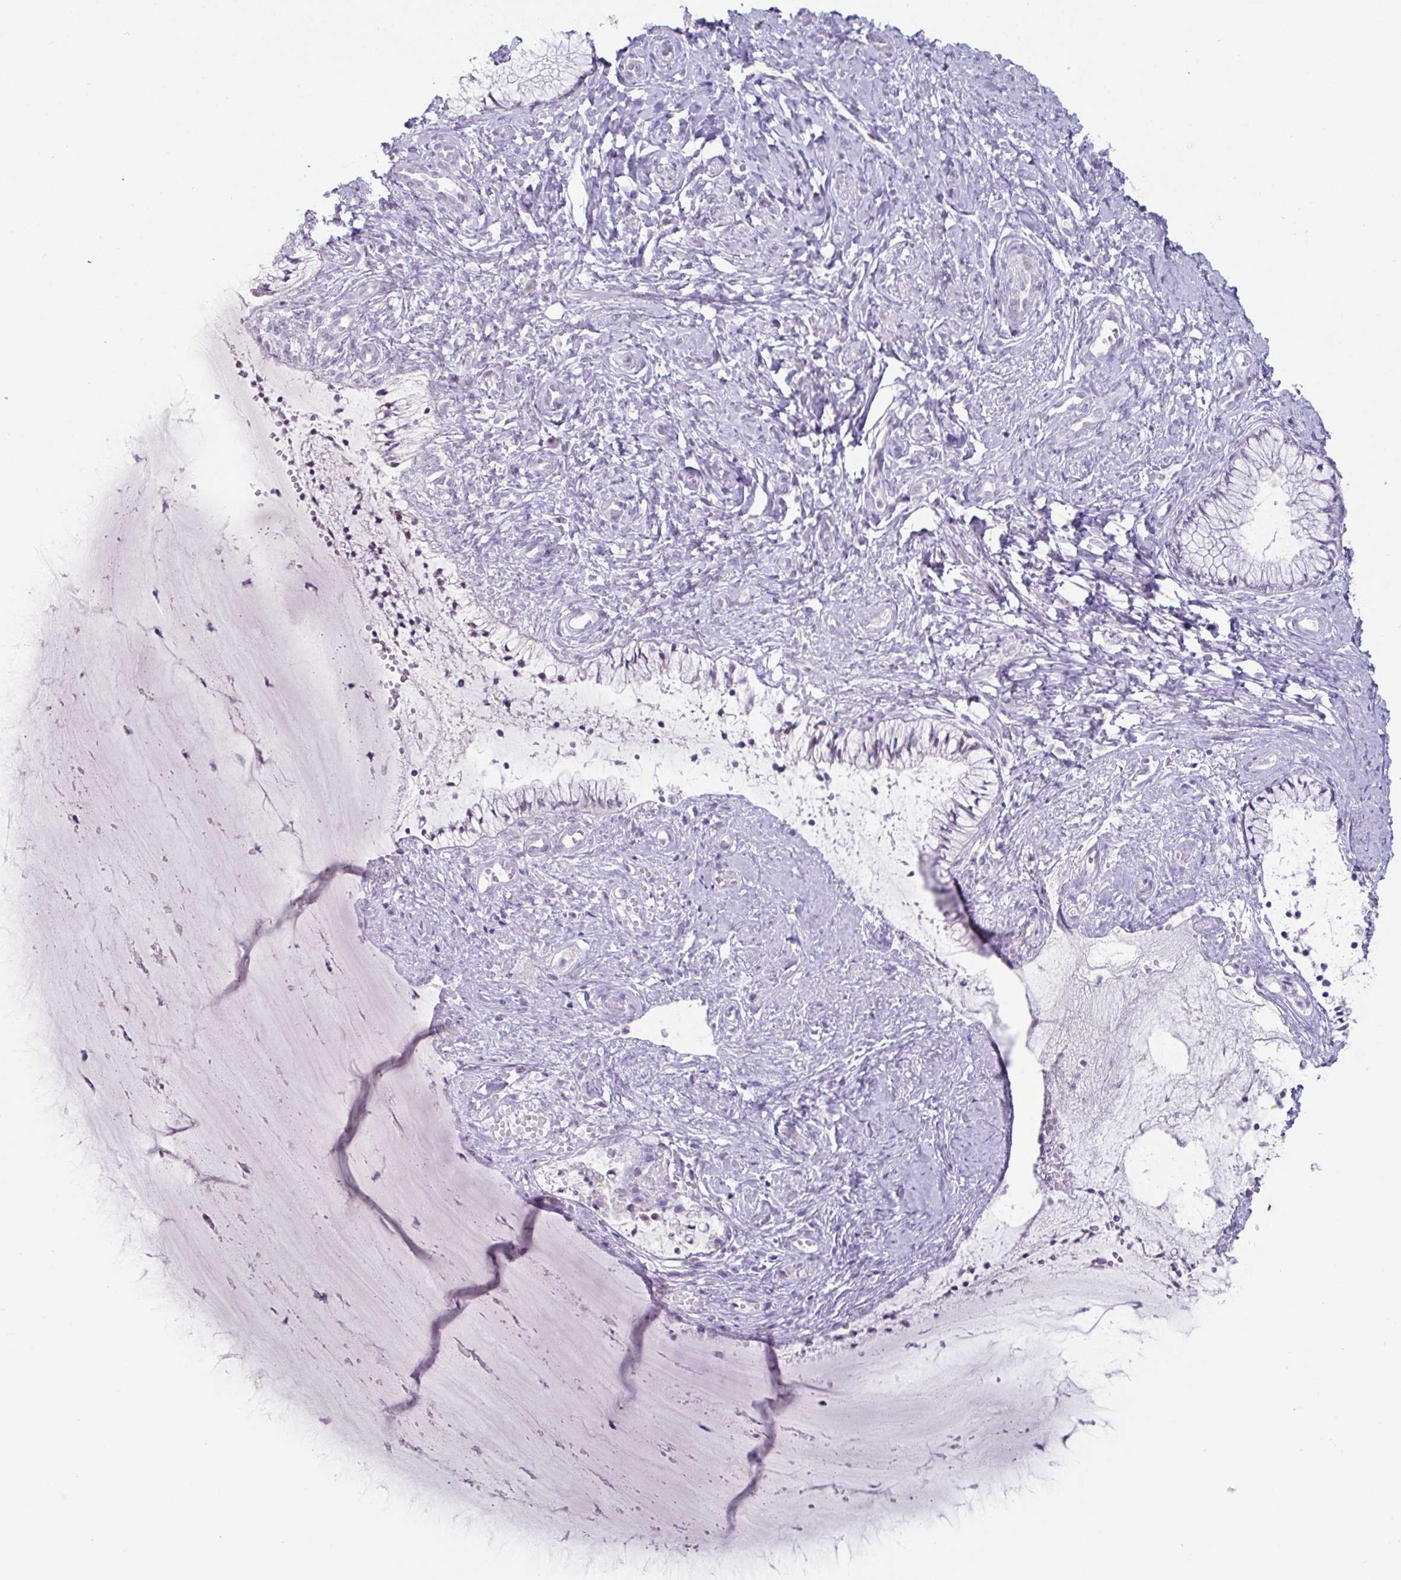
{"staining": {"intensity": "negative", "quantity": "none", "location": "none"}, "tissue": "cervix", "cell_type": "Glandular cells", "image_type": "normal", "snomed": [{"axis": "morphology", "description": "Normal tissue, NOS"}, {"axis": "topography", "description": "Cervix"}], "caption": "A high-resolution micrograph shows immunohistochemistry (IHC) staining of unremarkable cervix, which reveals no significant positivity in glandular cells. The staining is performed using DAB (3,3'-diaminobenzidine) brown chromogen with nuclei counter-stained in using hematoxylin.", "gene": "VSIG10L", "patient": {"sex": "female", "age": 37}}